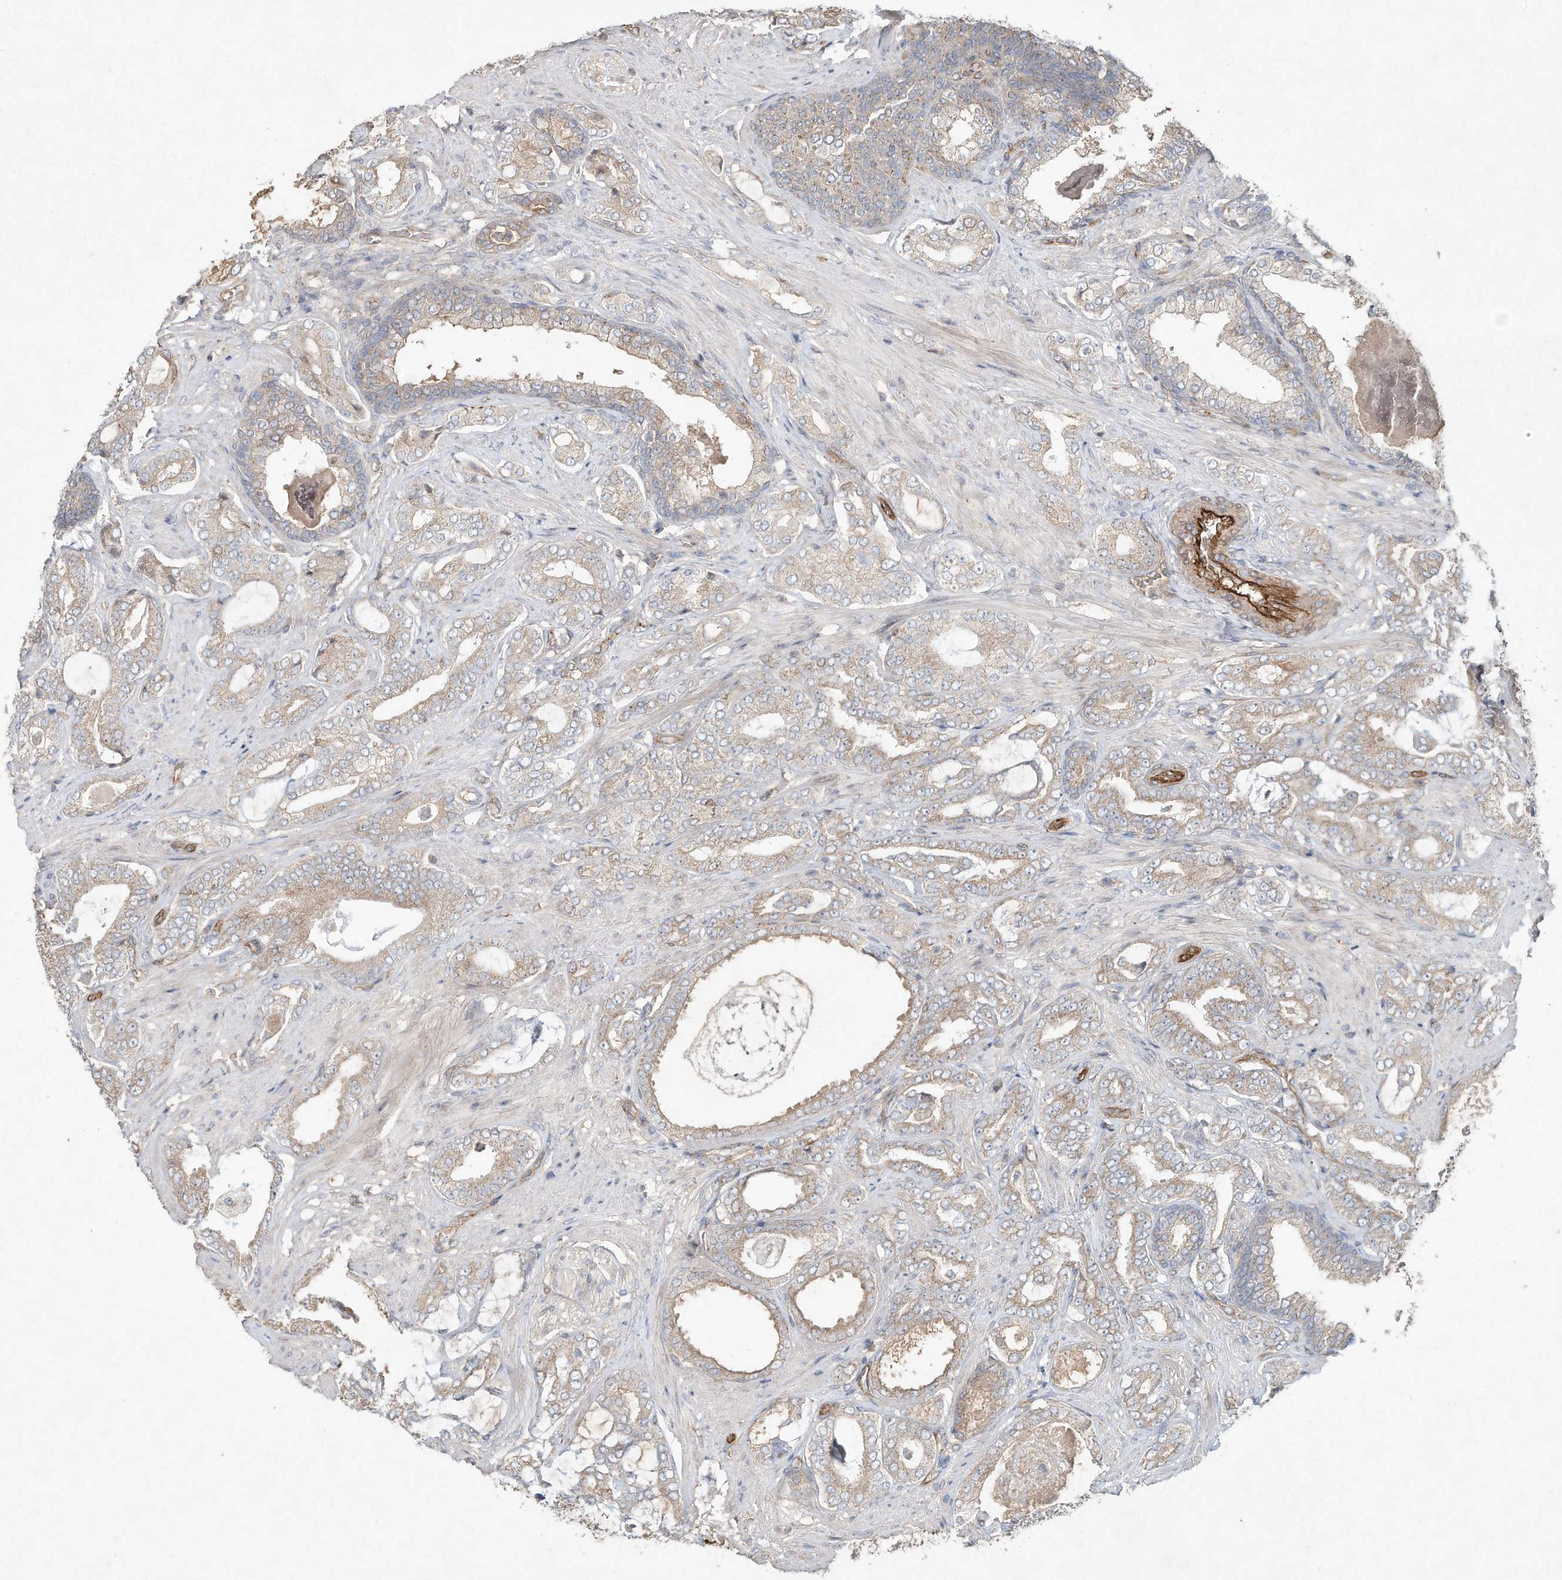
{"staining": {"intensity": "weak", "quantity": ">75%", "location": "cytoplasmic/membranous"}, "tissue": "prostate cancer", "cell_type": "Tumor cells", "image_type": "cancer", "snomed": [{"axis": "morphology", "description": "Adenocarcinoma, Low grade"}, {"axis": "topography", "description": "Prostate"}], "caption": "A brown stain highlights weak cytoplasmic/membranous positivity of a protein in human prostate cancer (adenocarcinoma (low-grade)) tumor cells. (brown staining indicates protein expression, while blue staining denotes nuclei).", "gene": "HTR5A", "patient": {"sex": "male", "age": 71}}